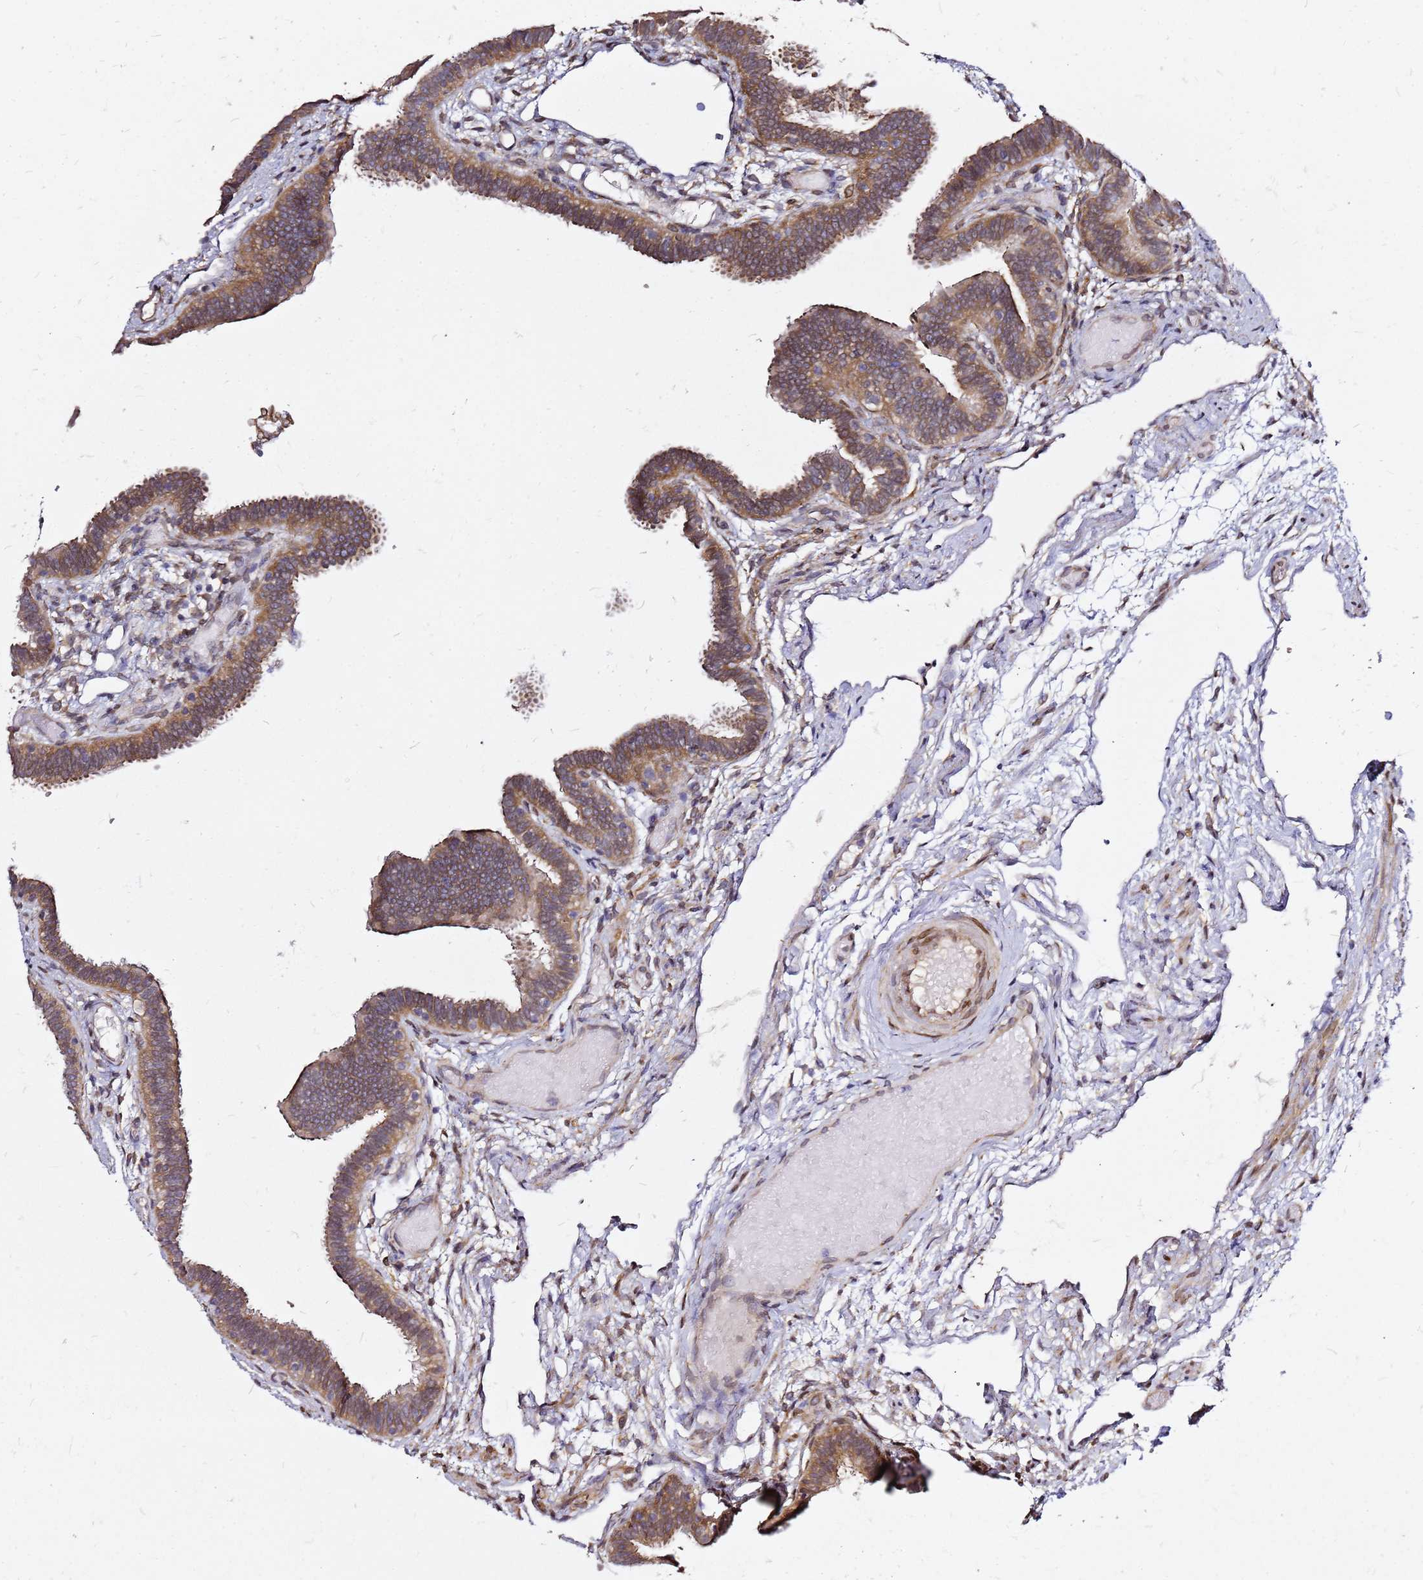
{"staining": {"intensity": "strong", "quantity": ">75%", "location": "cytoplasmic/membranous,nuclear"}, "tissue": "fallopian tube", "cell_type": "Glandular cells", "image_type": "normal", "snomed": [{"axis": "morphology", "description": "Normal tissue, NOS"}, {"axis": "topography", "description": "Fallopian tube"}], "caption": "Glandular cells display high levels of strong cytoplasmic/membranous,nuclear expression in approximately >75% of cells in unremarkable human fallopian tube. (DAB (3,3'-diaminobenzidine) IHC with brightfield microscopy, high magnification).", "gene": "NUDT14", "patient": {"sex": "female", "age": 37}}